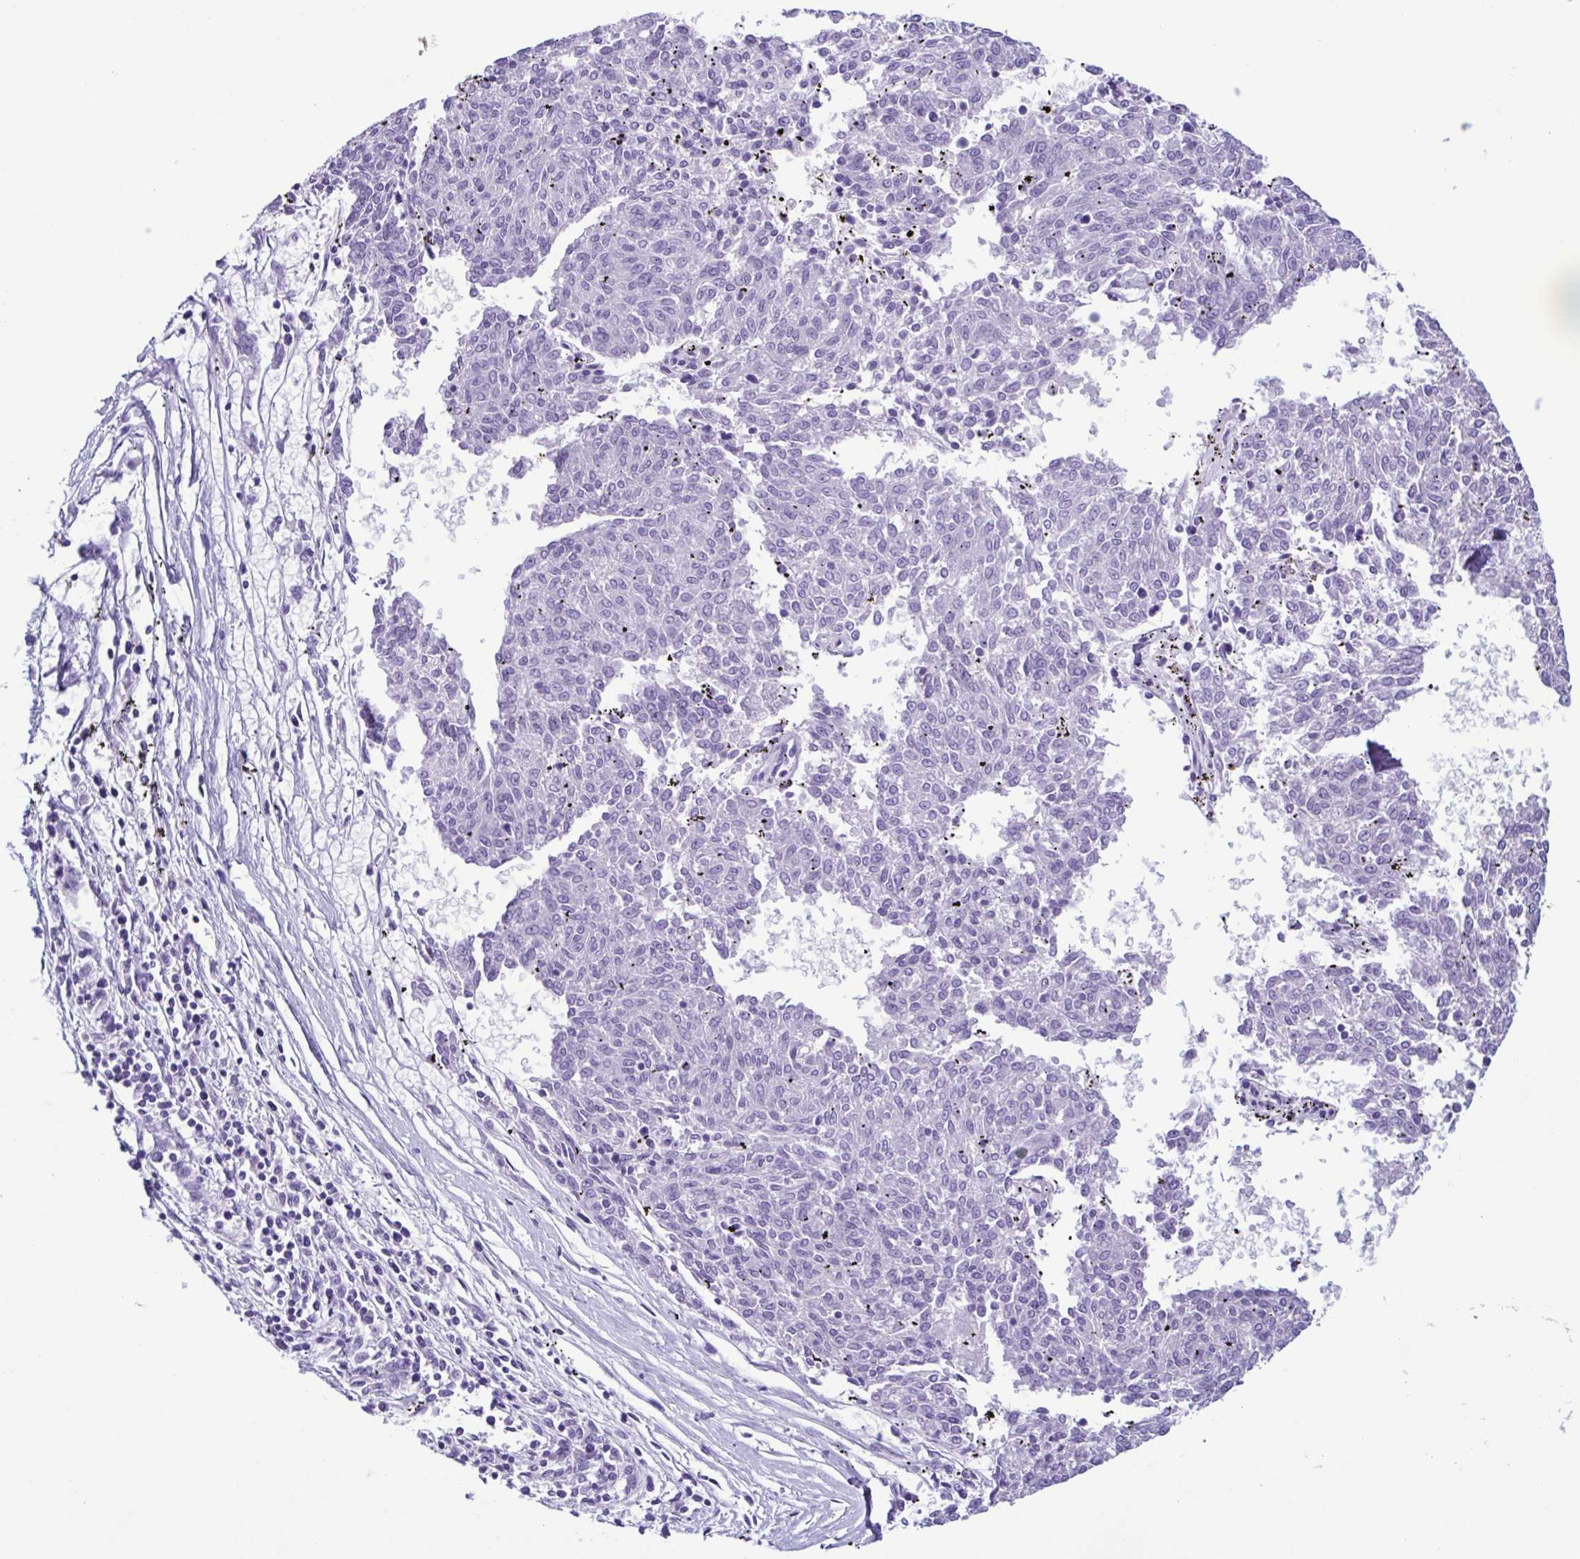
{"staining": {"intensity": "negative", "quantity": "none", "location": "none"}, "tissue": "melanoma", "cell_type": "Tumor cells", "image_type": "cancer", "snomed": [{"axis": "morphology", "description": "Malignant melanoma, NOS"}, {"axis": "topography", "description": "Skin"}], "caption": "The photomicrograph reveals no staining of tumor cells in melanoma.", "gene": "CBY2", "patient": {"sex": "female", "age": 72}}